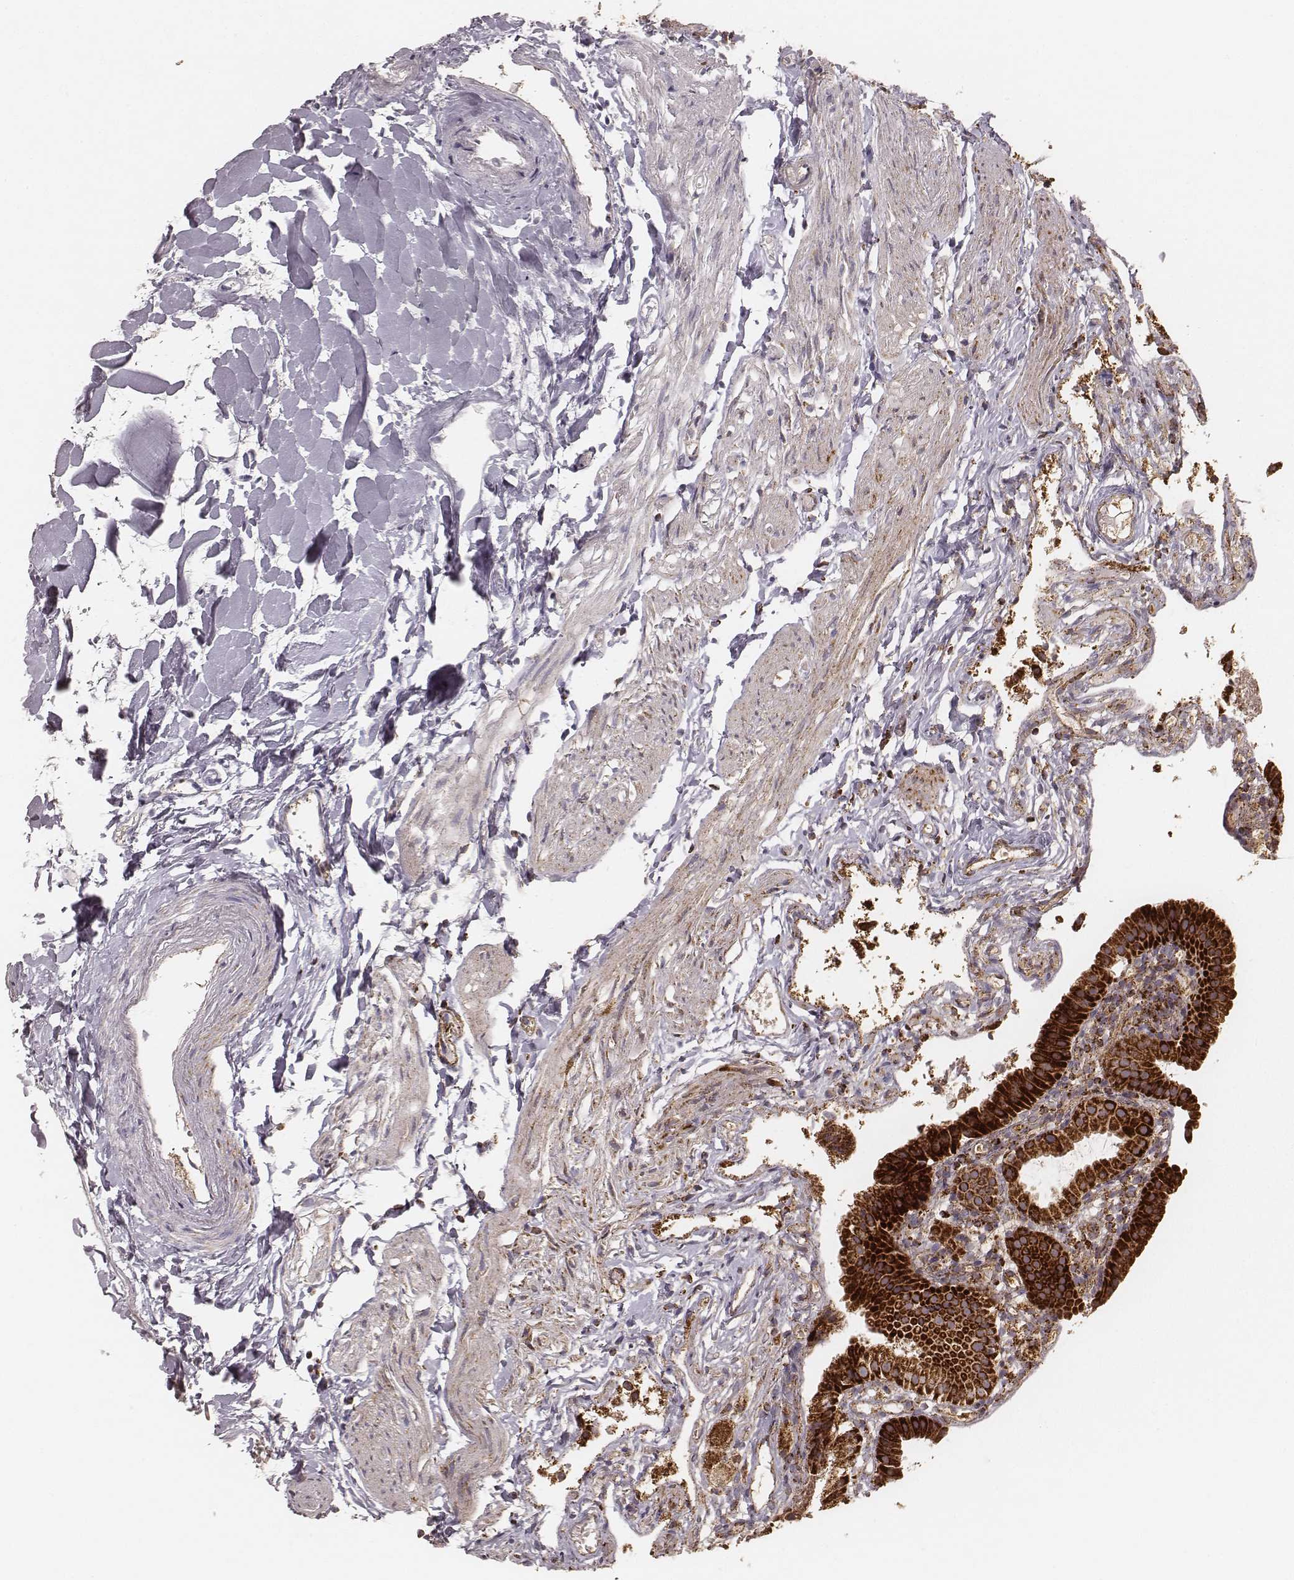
{"staining": {"intensity": "strong", "quantity": ">75%", "location": "cytoplasmic/membranous"}, "tissue": "gallbladder", "cell_type": "Glandular cells", "image_type": "normal", "snomed": [{"axis": "morphology", "description": "Normal tissue, NOS"}, {"axis": "topography", "description": "Gallbladder"}], "caption": "A histopathology image of human gallbladder stained for a protein shows strong cytoplasmic/membranous brown staining in glandular cells. (brown staining indicates protein expression, while blue staining denotes nuclei).", "gene": "CS", "patient": {"sex": "female", "age": 47}}